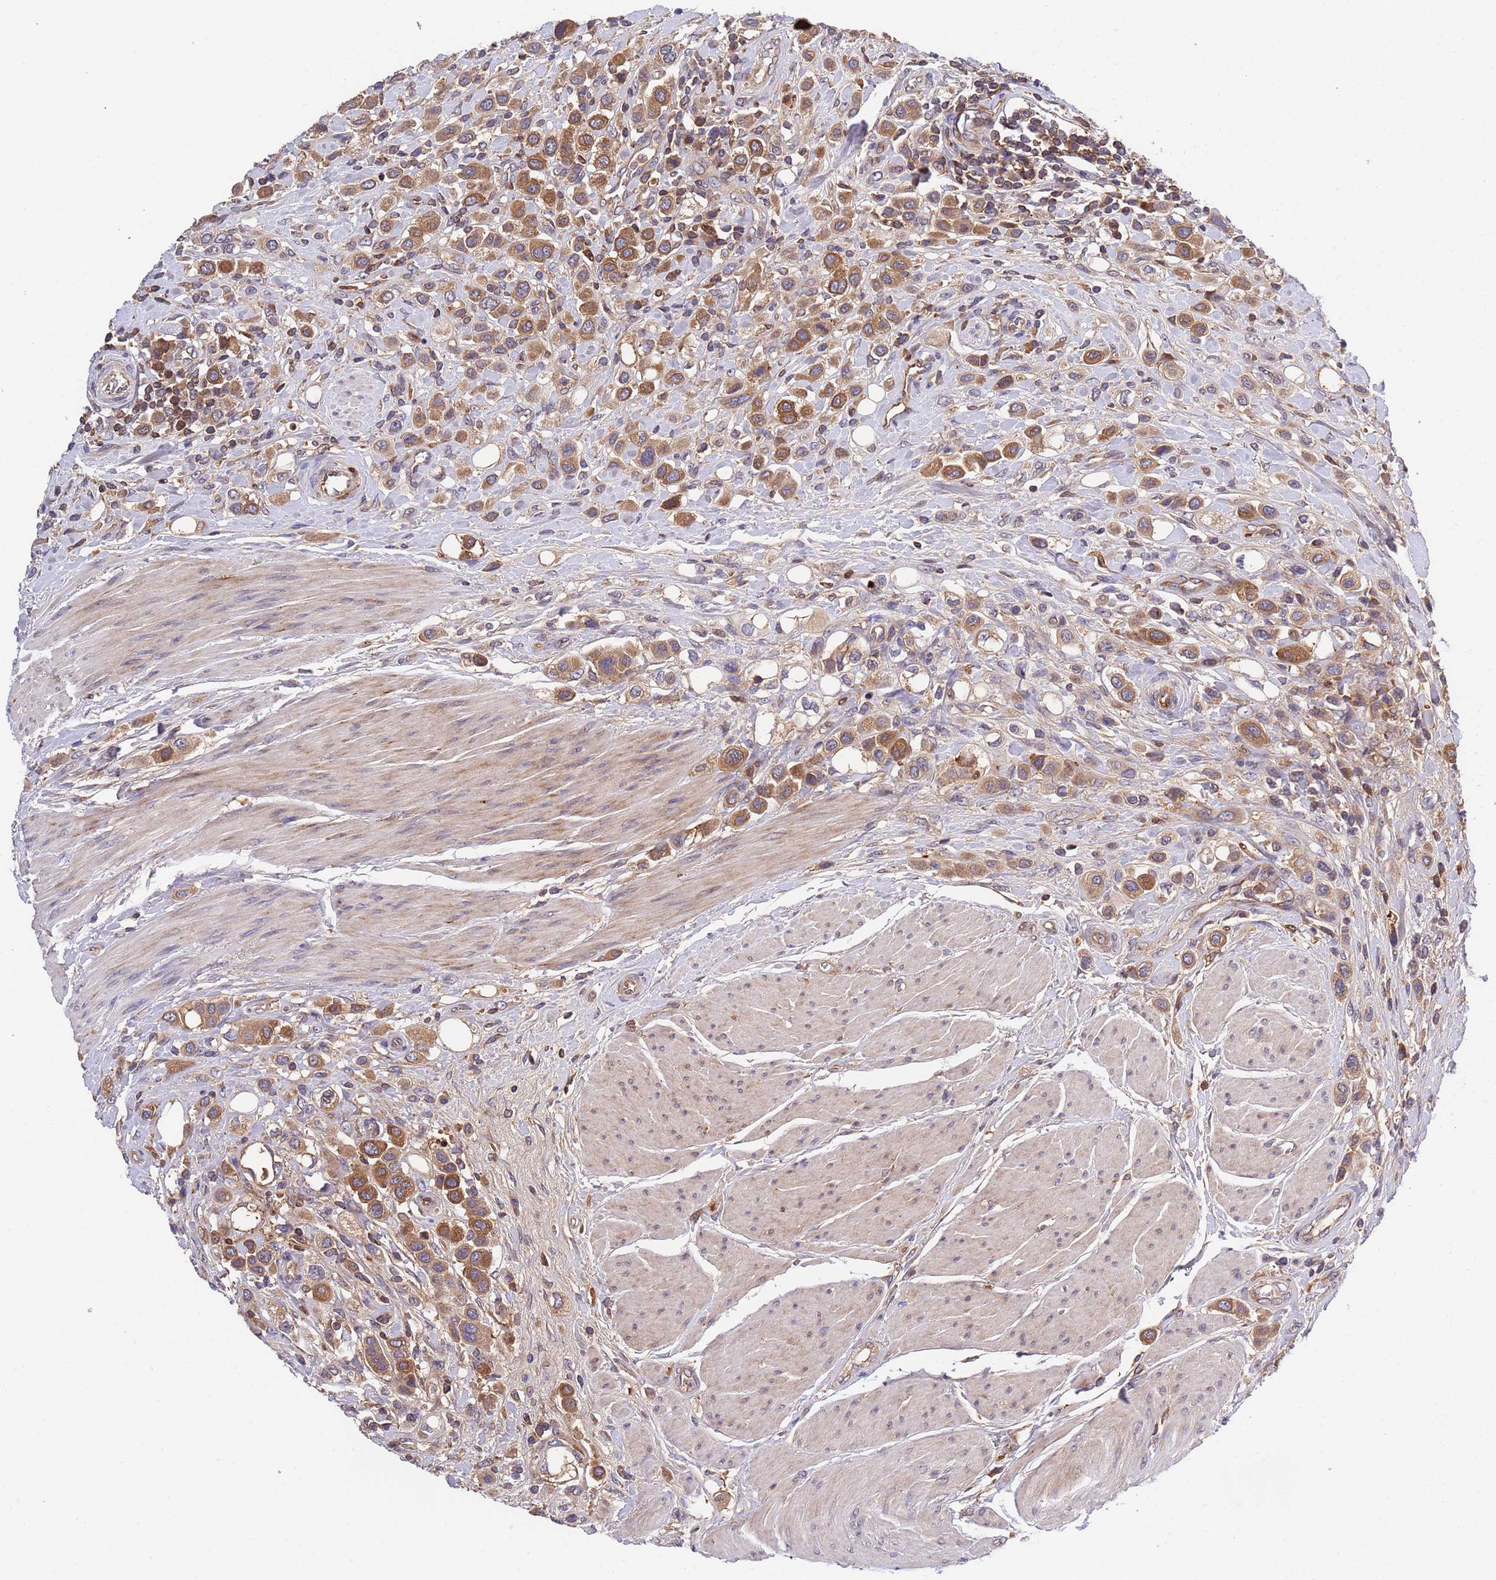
{"staining": {"intensity": "moderate", "quantity": ">75%", "location": "cytoplasmic/membranous"}, "tissue": "urothelial cancer", "cell_type": "Tumor cells", "image_type": "cancer", "snomed": [{"axis": "morphology", "description": "Urothelial carcinoma, High grade"}, {"axis": "topography", "description": "Urinary bladder"}], "caption": "Urothelial cancer was stained to show a protein in brown. There is medium levels of moderate cytoplasmic/membranous expression in about >75% of tumor cells.", "gene": "PARP16", "patient": {"sex": "male", "age": 50}}